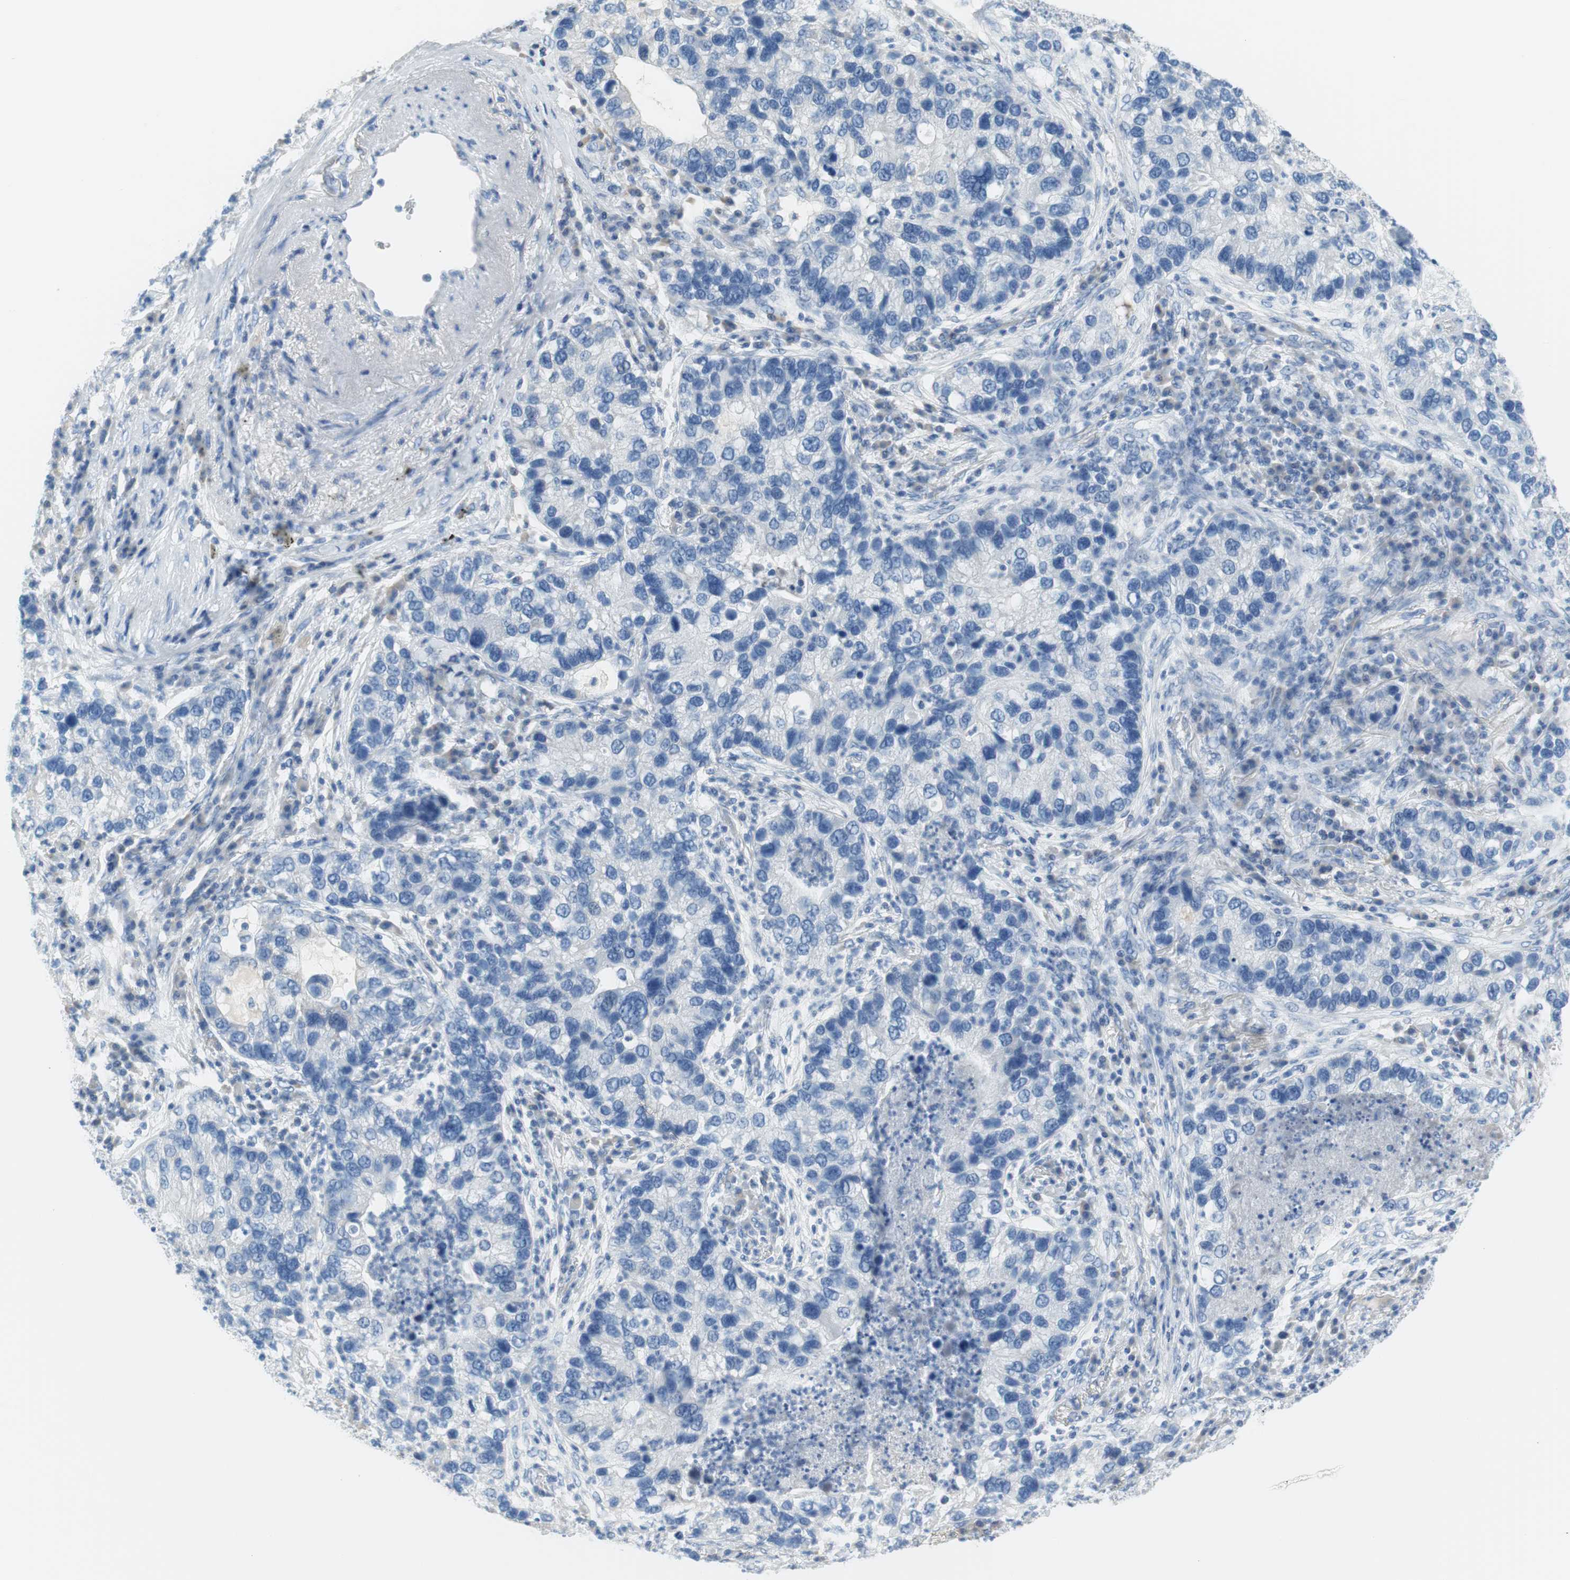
{"staining": {"intensity": "negative", "quantity": "none", "location": "none"}, "tissue": "lung cancer", "cell_type": "Tumor cells", "image_type": "cancer", "snomed": [{"axis": "morphology", "description": "Normal tissue, NOS"}, {"axis": "morphology", "description": "Adenocarcinoma, NOS"}, {"axis": "topography", "description": "Bronchus"}, {"axis": "topography", "description": "Lung"}], "caption": "Tumor cells are negative for protein expression in human lung cancer.", "gene": "MYH1", "patient": {"sex": "male", "age": 54}}